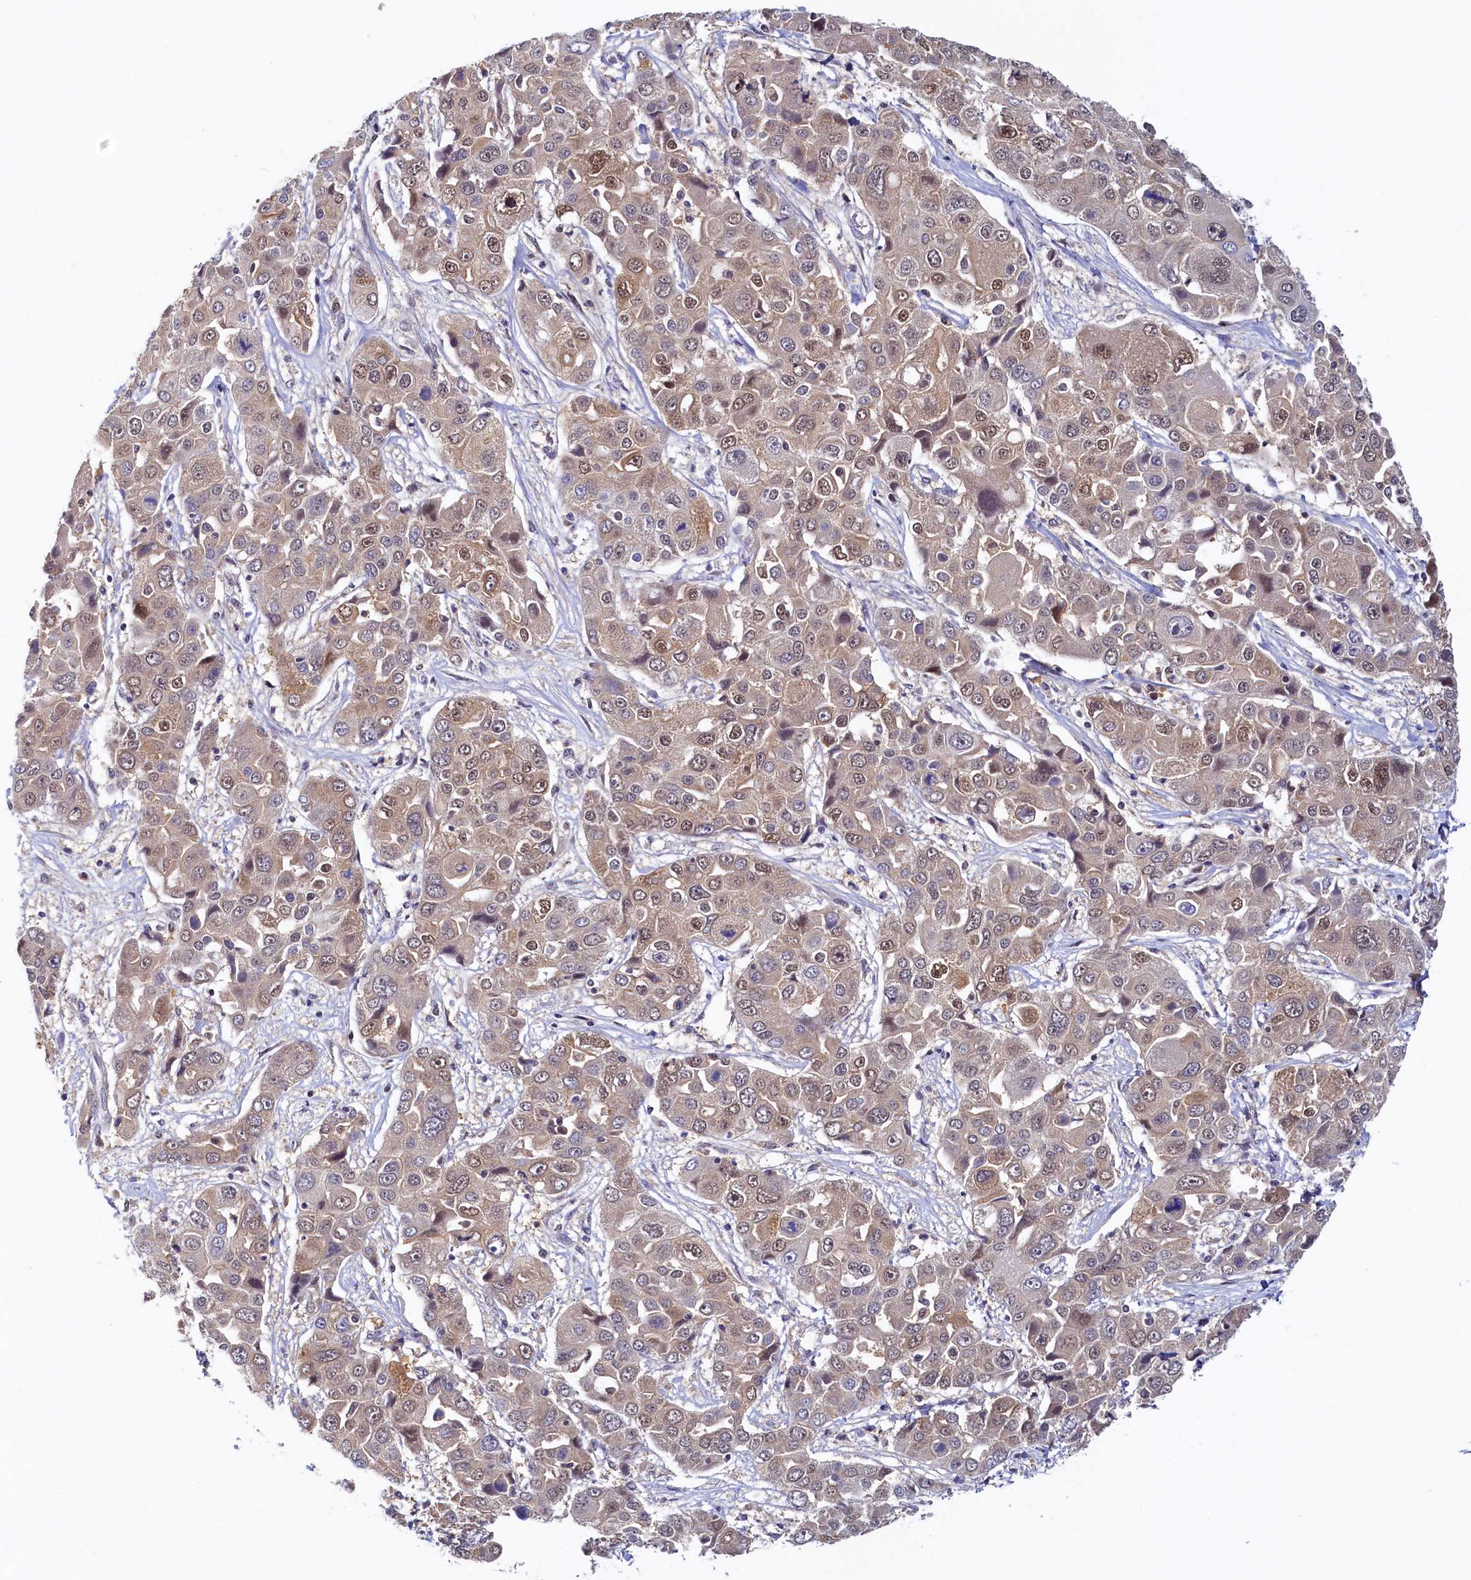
{"staining": {"intensity": "moderate", "quantity": "<25%", "location": "nuclear"}, "tissue": "liver cancer", "cell_type": "Tumor cells", "image_type": "cancer", "snomed": [{"axis": "morphology", "description": "Cholangiocarcinoma"}, {"axis": "topography", "description": "Liver"}], "caption": "An image showing moderate nuclear expression in about <25% of tumor cells in cholangiocarcinoma (liver), as visualized by brown immunohistochemical staining.", "gene": "PAAF1", "patient": {"sex": "male", "age": 67}}